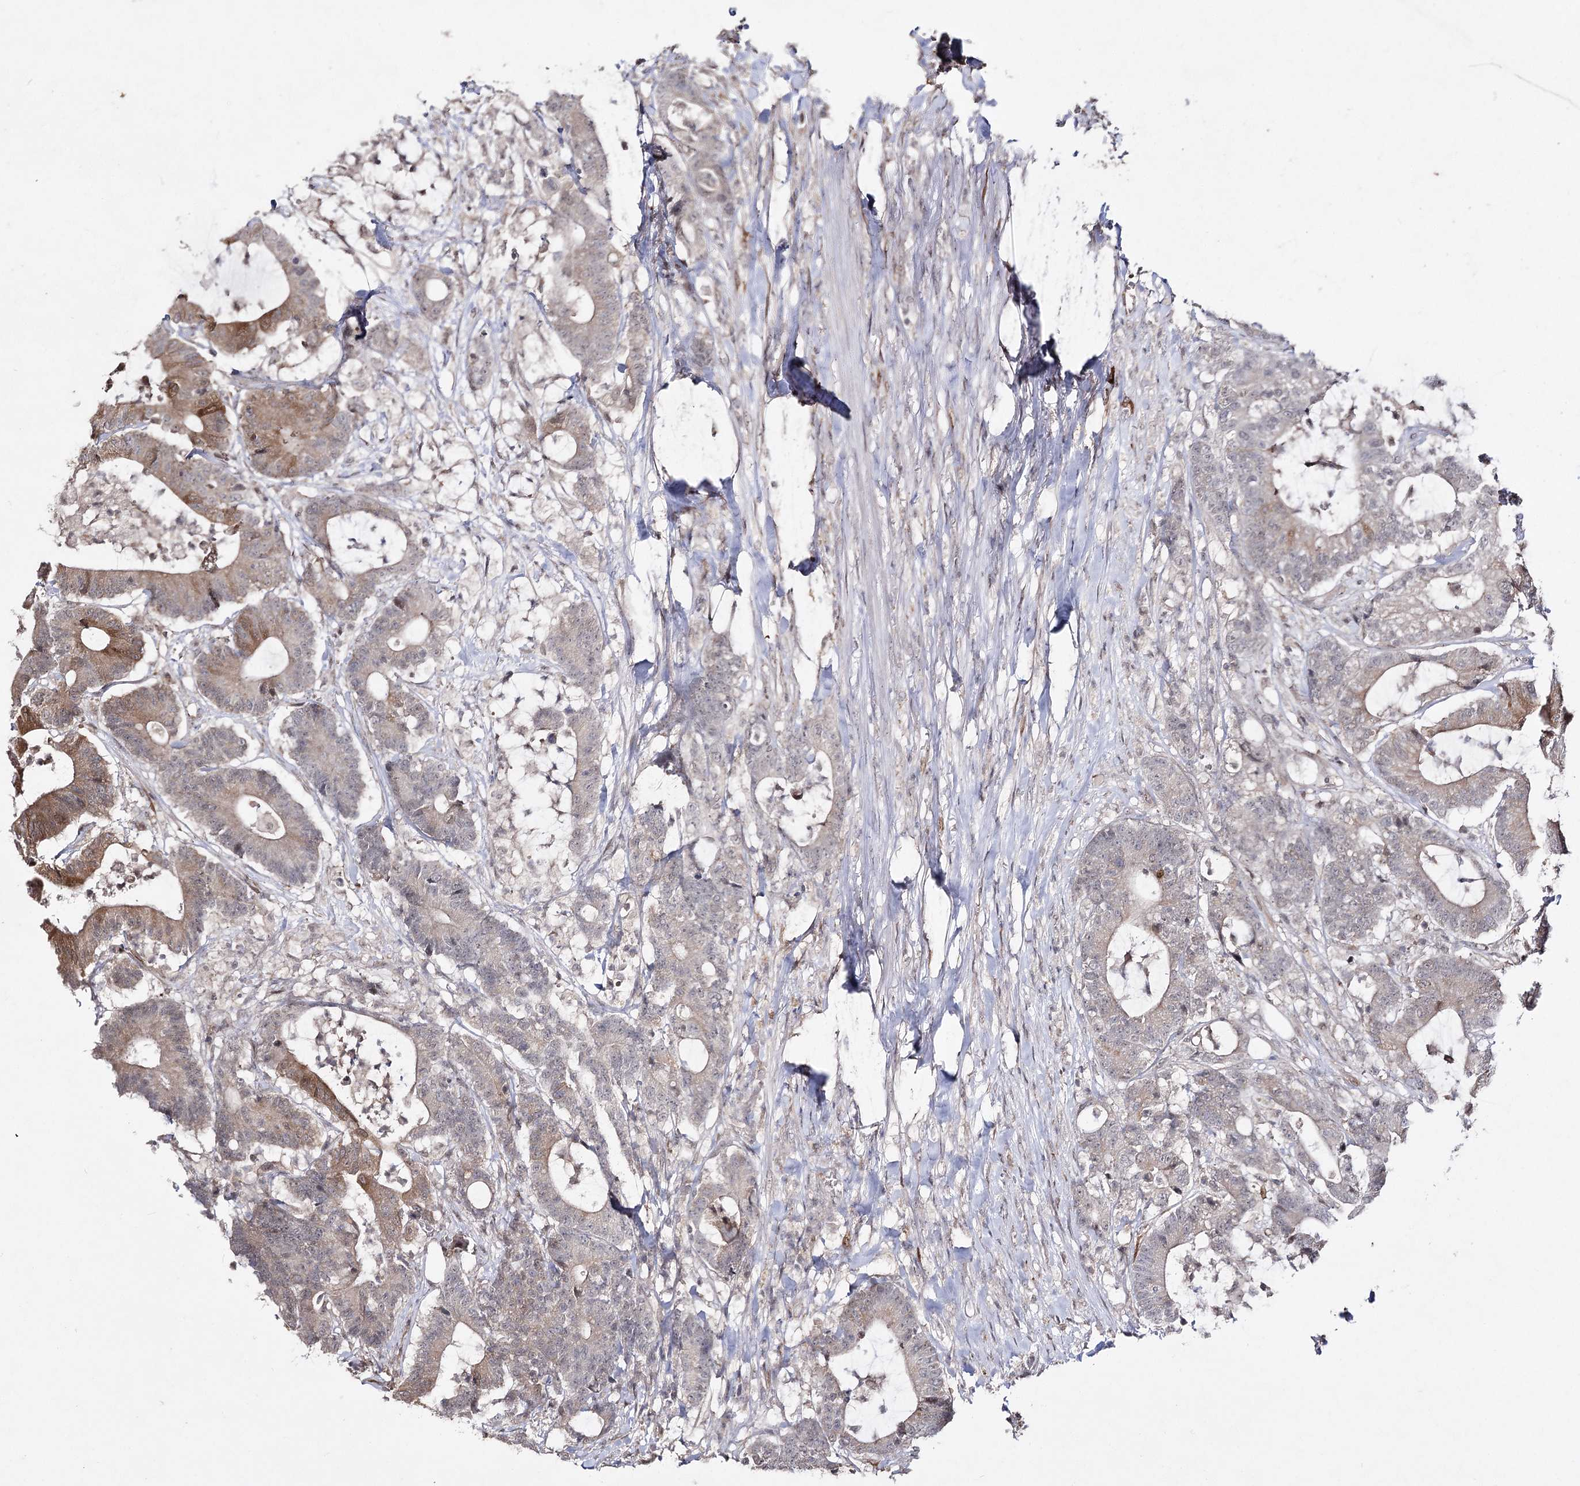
{"staining": {"intensity": "moderate", "quantity": "<25%", "location": "cytoplasmic/membranous"}, "tissue": "colorectal cancer", "cell_type": "Tumor cells", "image_type": "cancer", "snomed": [{"axis": "morphology", "description": "Adenocarcinoma, NOS"}, {"axis": "topography", "description": "Colon"}], "caption": "This is an image of immunohistochemistry staining of colorectal cancer (adenocarcinoma), which shows moderate expression in the cytoplasmic/membranous of tumor cells.", "gene": "HSD11B2", "patient": {"sex": "female", "age": 84}}